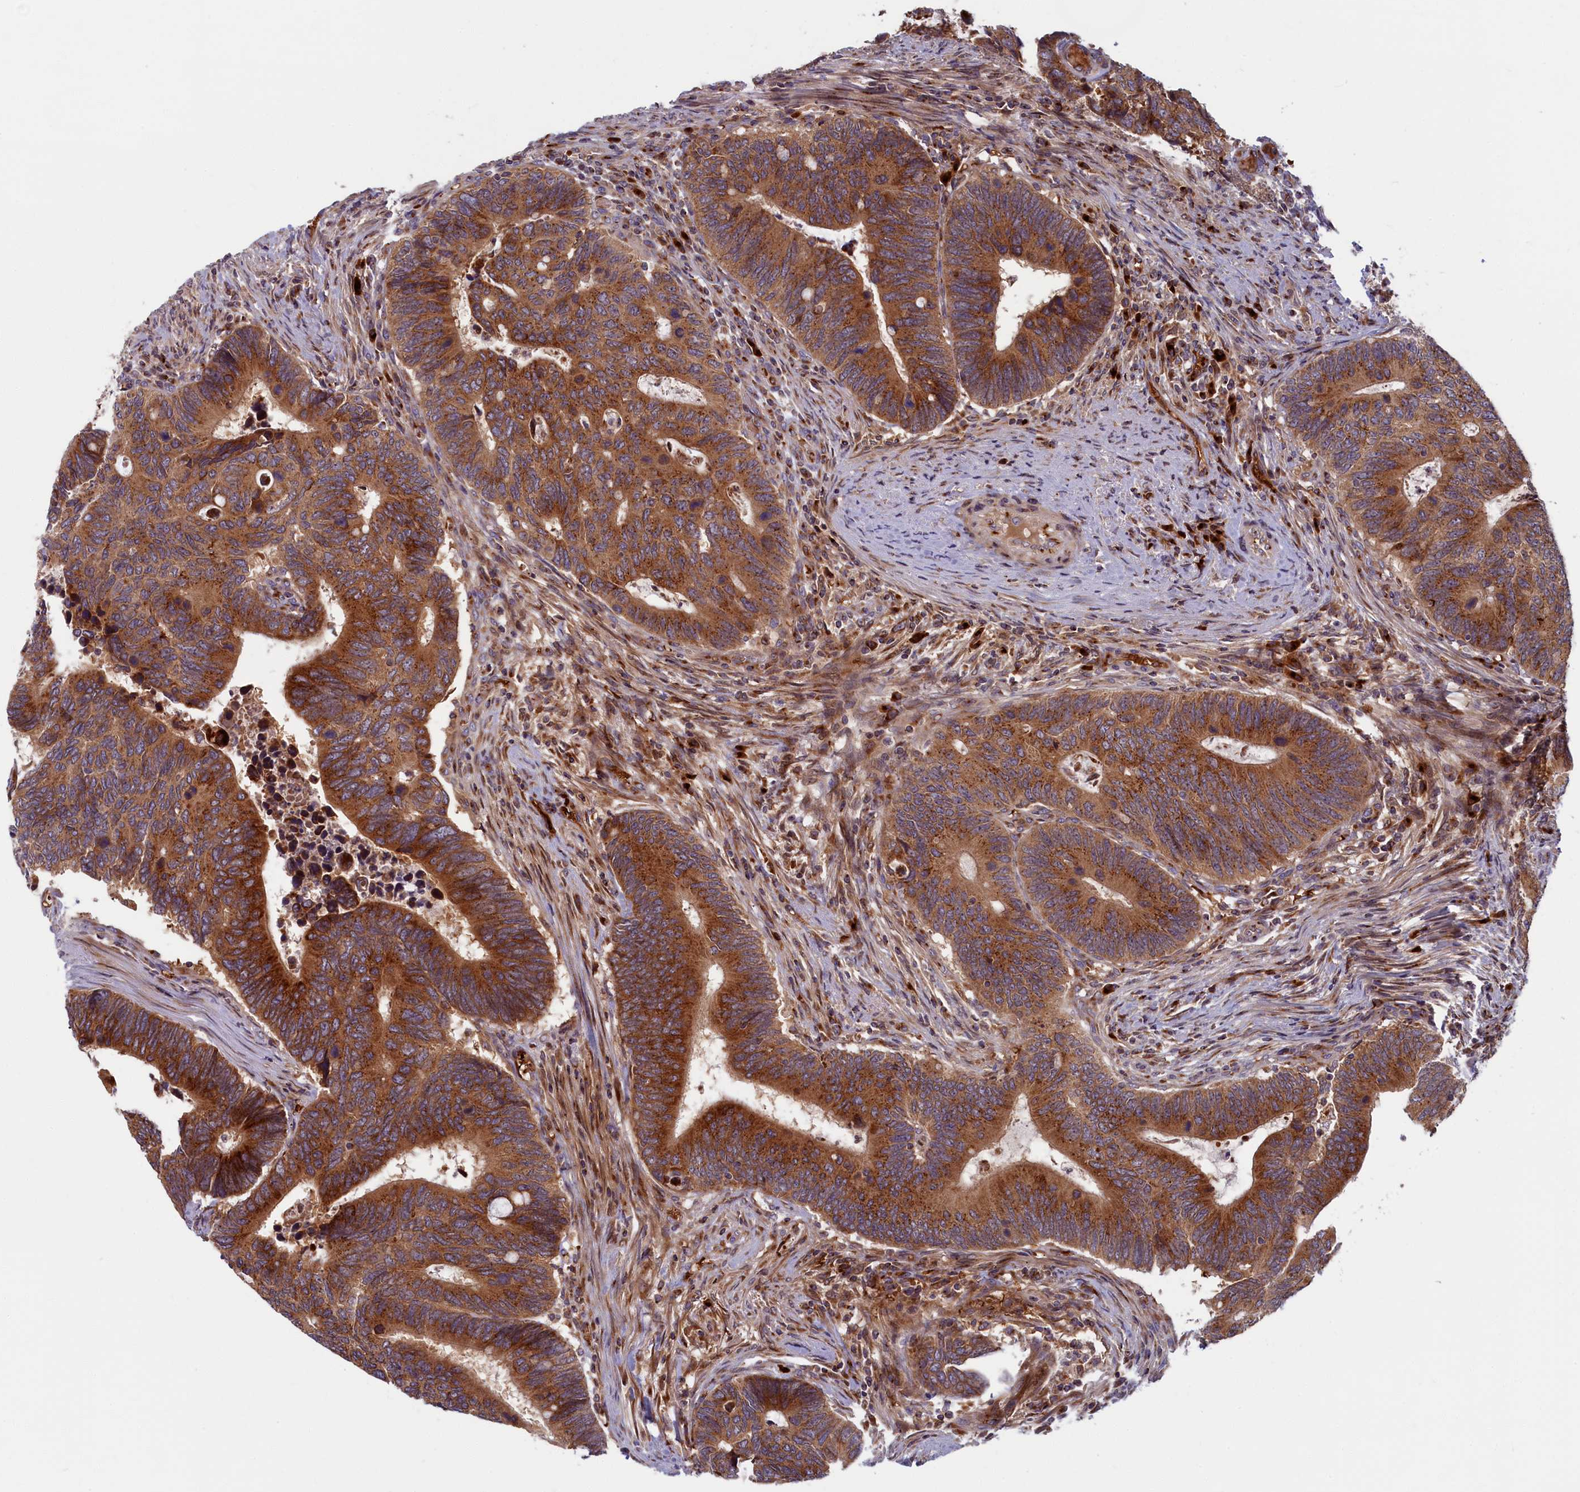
{"staining": {"intensity": "strong", "quantity": ">75%", "location": "cytoplasmic/membranous"}, "tissue": "colorectal cancer", "cell_type": "Tumor cells", "image_type": "cancer", "snomed": [{"axis": "morphology", "description": "Adenocarcinoma, NOS"}, {"axis": "topography", "description": "Colon"}], "caption": "Colorectal cancer tissue reveals strong cytoplasmic/membranous staining in approximately >75% of tumor cells, visualized by immunohistochemistry.", "gene": "BLVRB", "patient": {"sex": "male", "age": 87}}